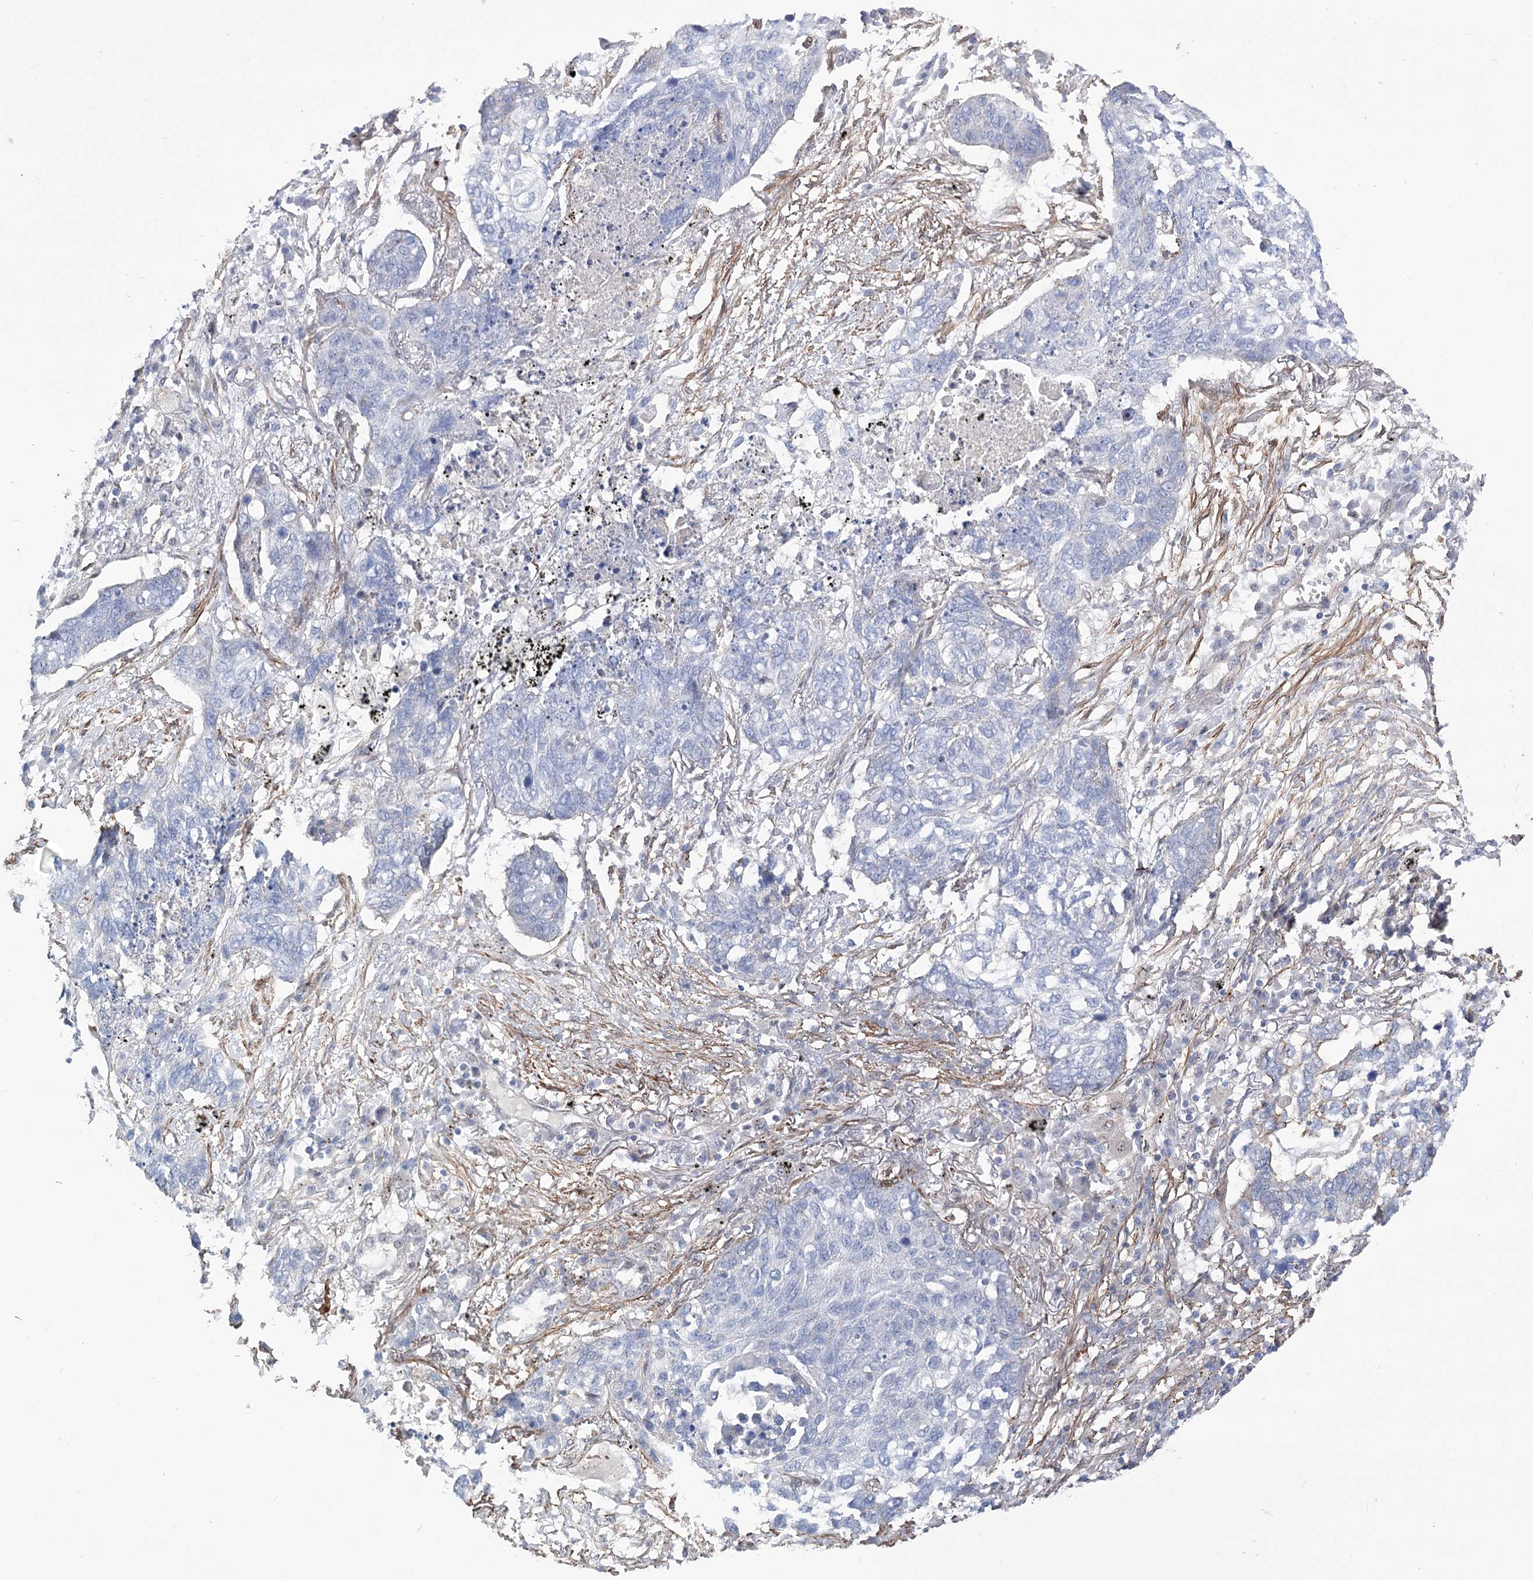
{"staining": {"intensity": "negative", "quantity": "none", "location": "none"}, "tissue": "lung cancer", "cell_type": "Tumor cells", "image_type": "cancer", "snomed": [{"axis": "morphology", "description": "Squamous cell carcinoma, NOS"}, {"axis": "topography", "description": "Lung"}], "caption": "A histopathology image of lung cancer (squamous cell carcinoma) stained for a protein shows no brown staining in tumor cells.", "gene": "WASHC3", "patient": {"sex": "female", "age": 63}}